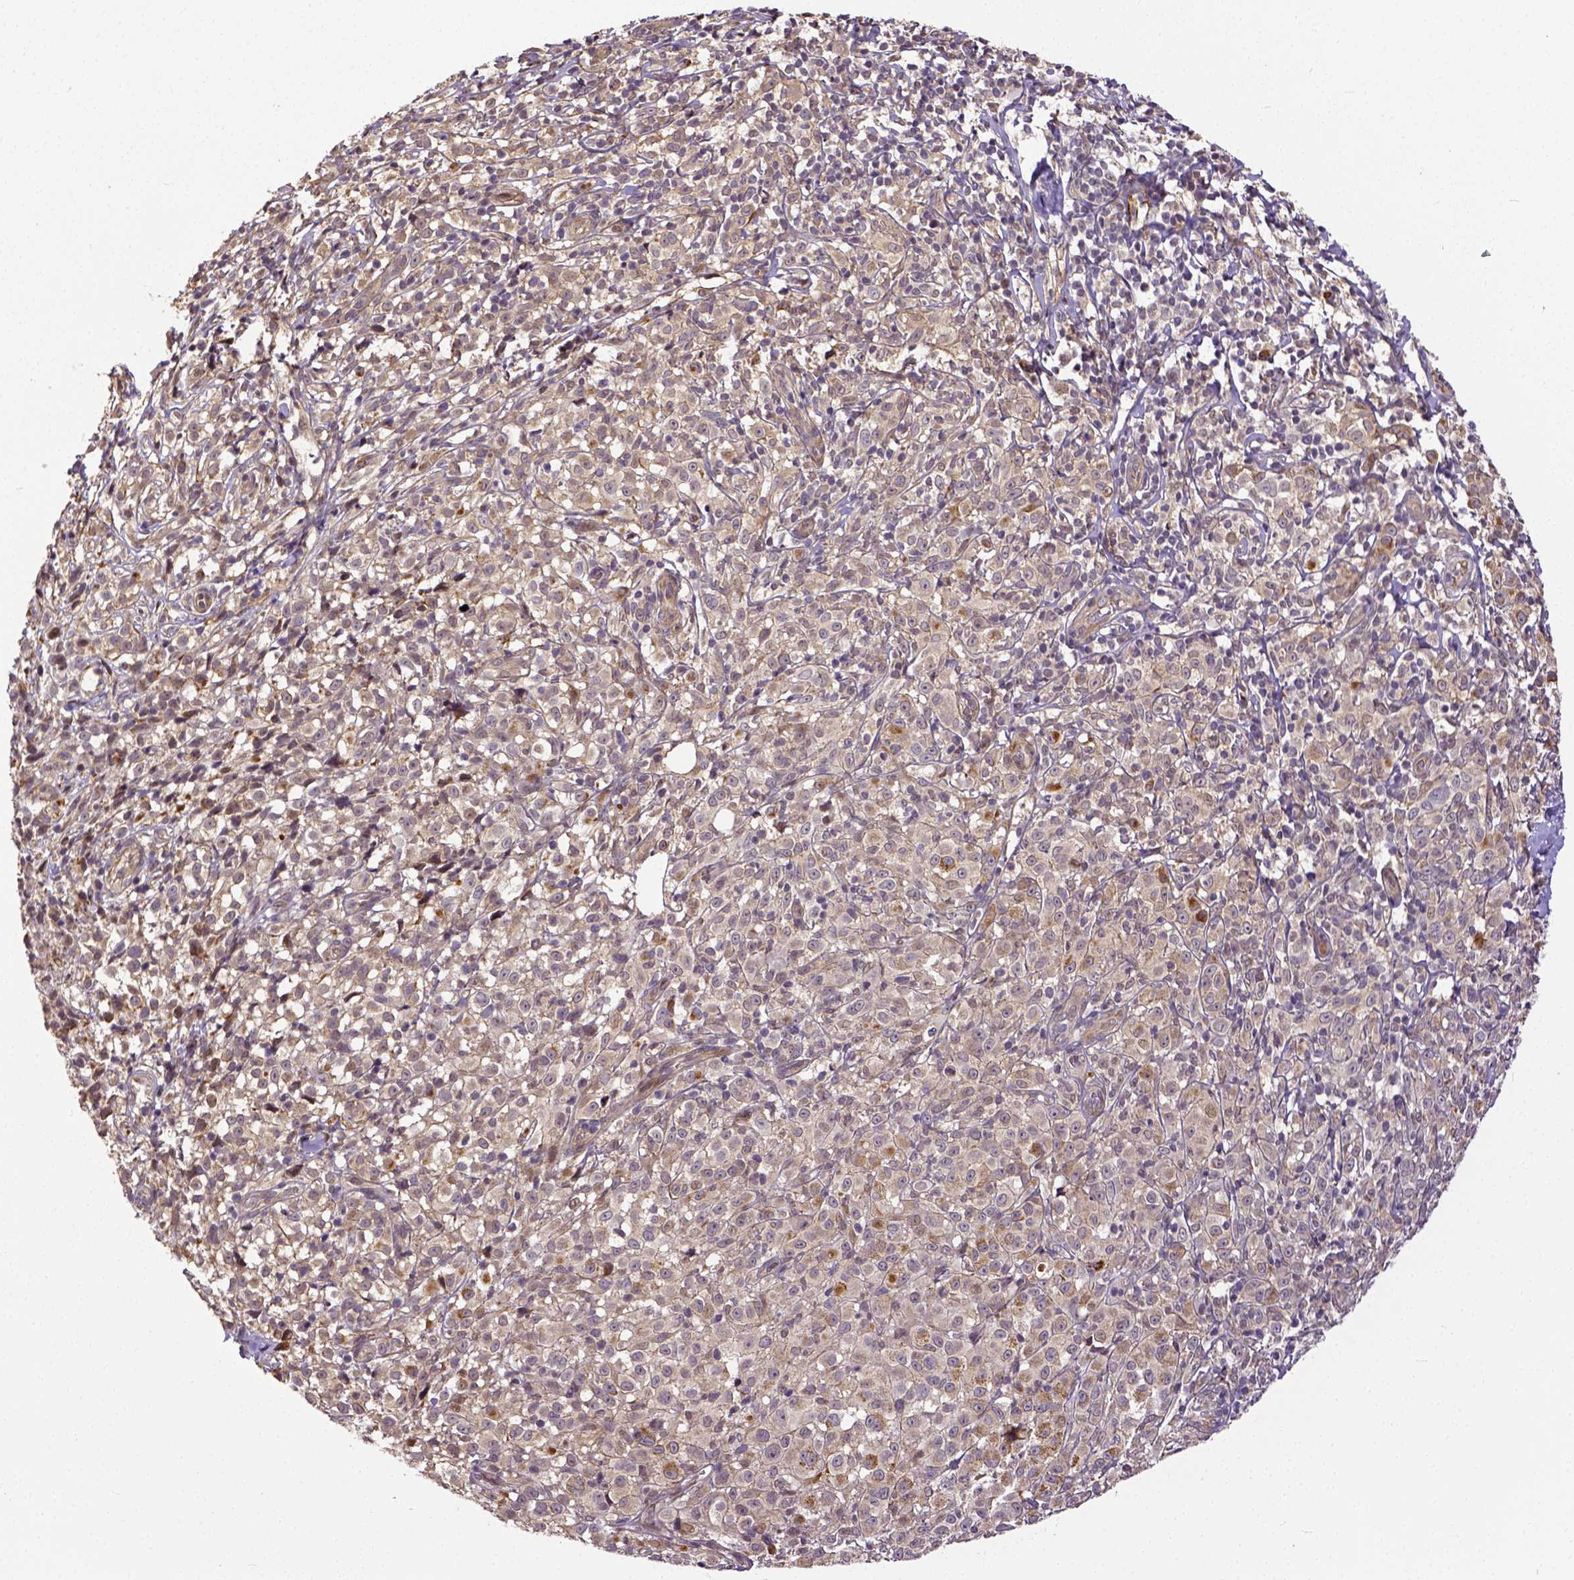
{"staining": {"intensity": "weak", "quantity": ">75%", "location": "cytoplasmic/membranous"}, "tissue": "melanoma", "cell_type": "Tumor cells", "image_type": "cancer", "snomed": [{"axis": "morphology", "description": "Malignant melanoma, NOS"}, {"axis": "topography", "description": "Skin"}], "caption": "Immunohistochemistry of human melanoma exhibits low levels of weak cytoplasmic/membranous staining in about >75% of tumor cells.", "gene": "DICER1", "patient": {"sex": "male", "age": 85}}